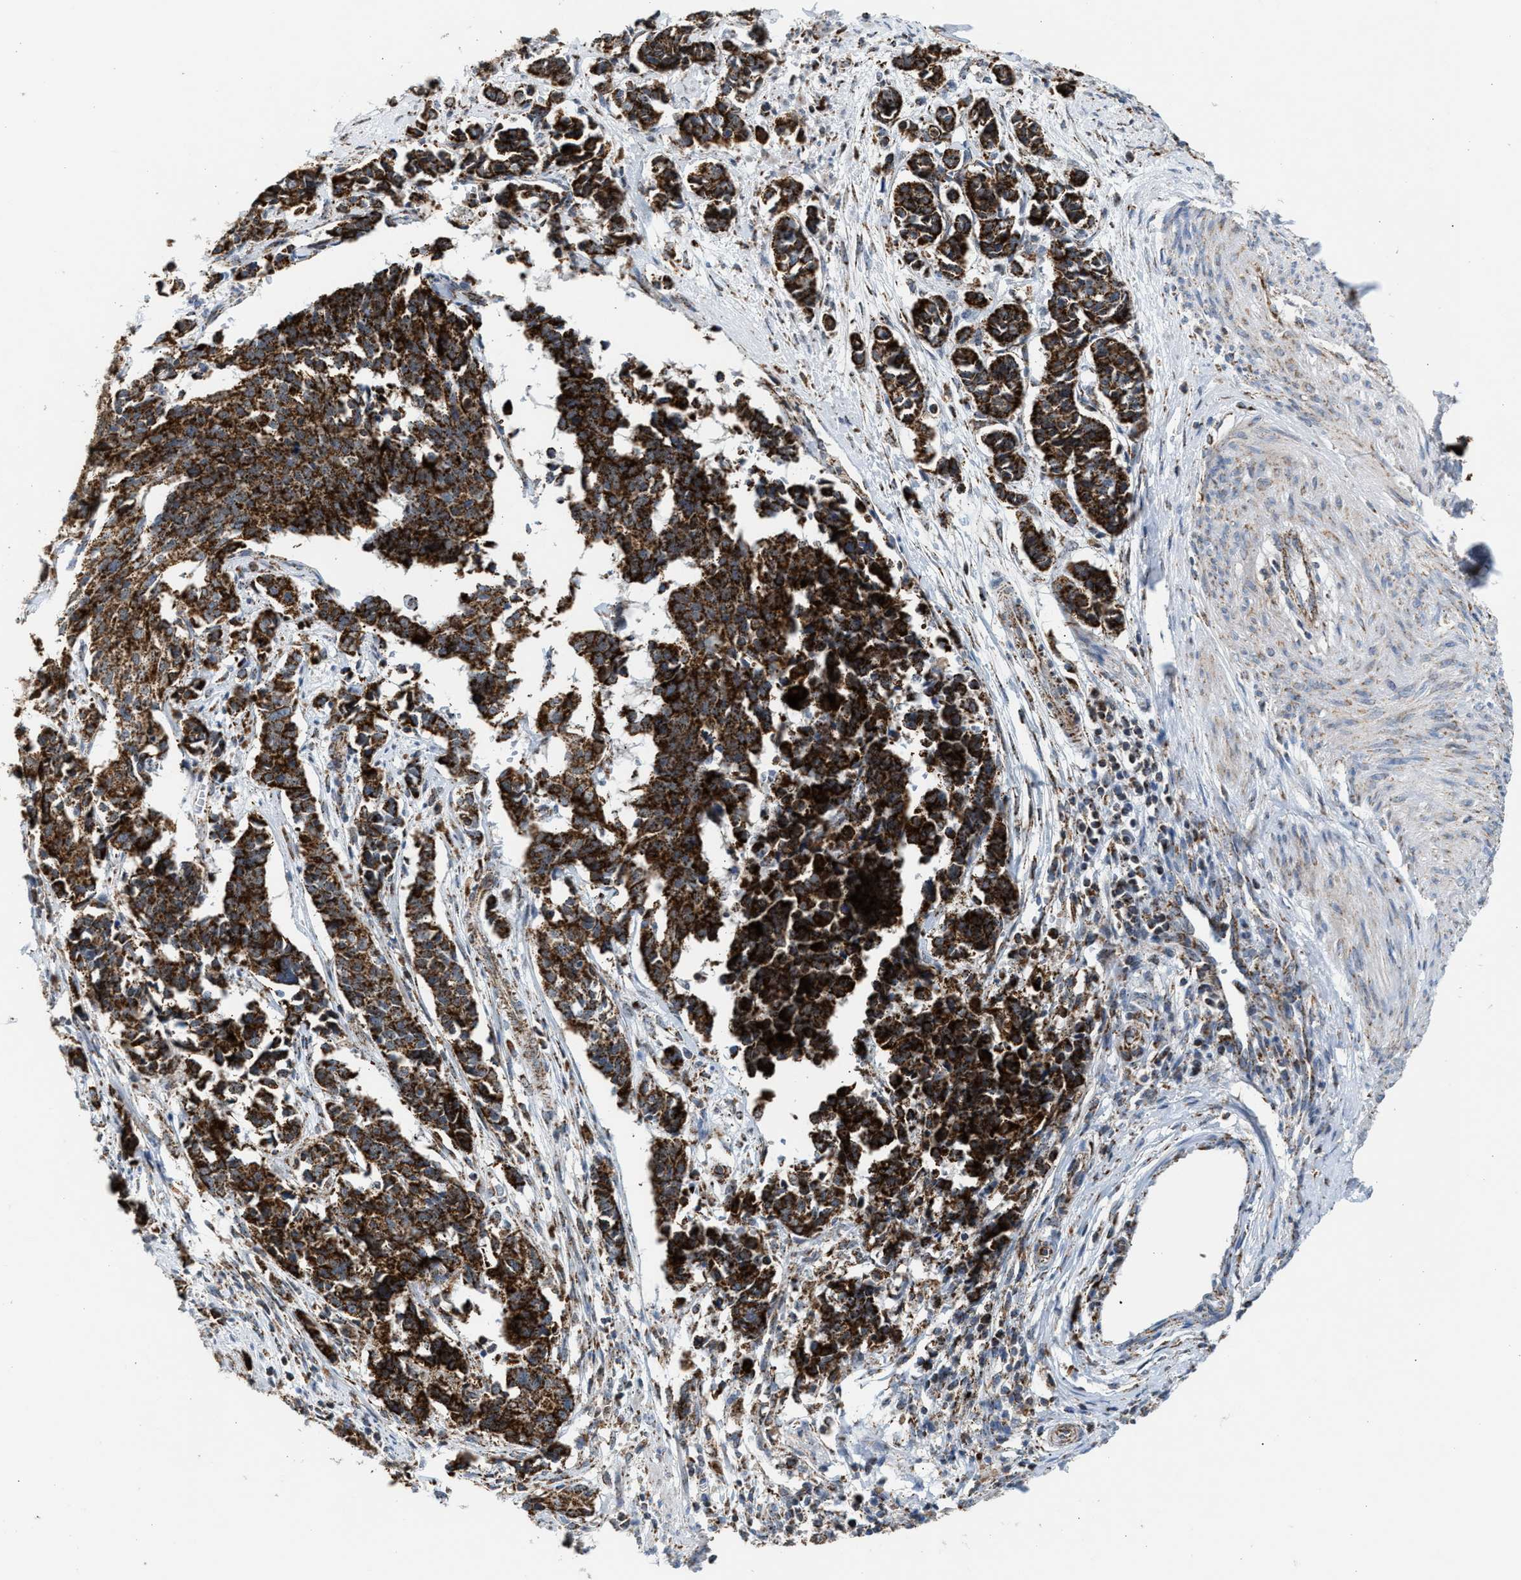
{"staining": {"intensity": "strong", "quantity": ">75%", "location": "cytoplasmic/membranous"}, "tissue": "cervical cancer", "cell_type": "Tumor cells", "image_type": "cancer", "snomed": [{"axis": "morphology", "description": "Normal tissue, NOS"}, {"axis": "morphology", "description": "Squamous cell carcinoma, NOS"}, {"axis": "topography", "description": "Cervix"}], "caption": "IHC of human squamous cell carcinoma (cervical) reveals high levels of strong cytoplasmic/membranous staining in about >75% of tumor cells.", "gene": "PMPCA", "patient": {"sex": "female", "age": 35}}